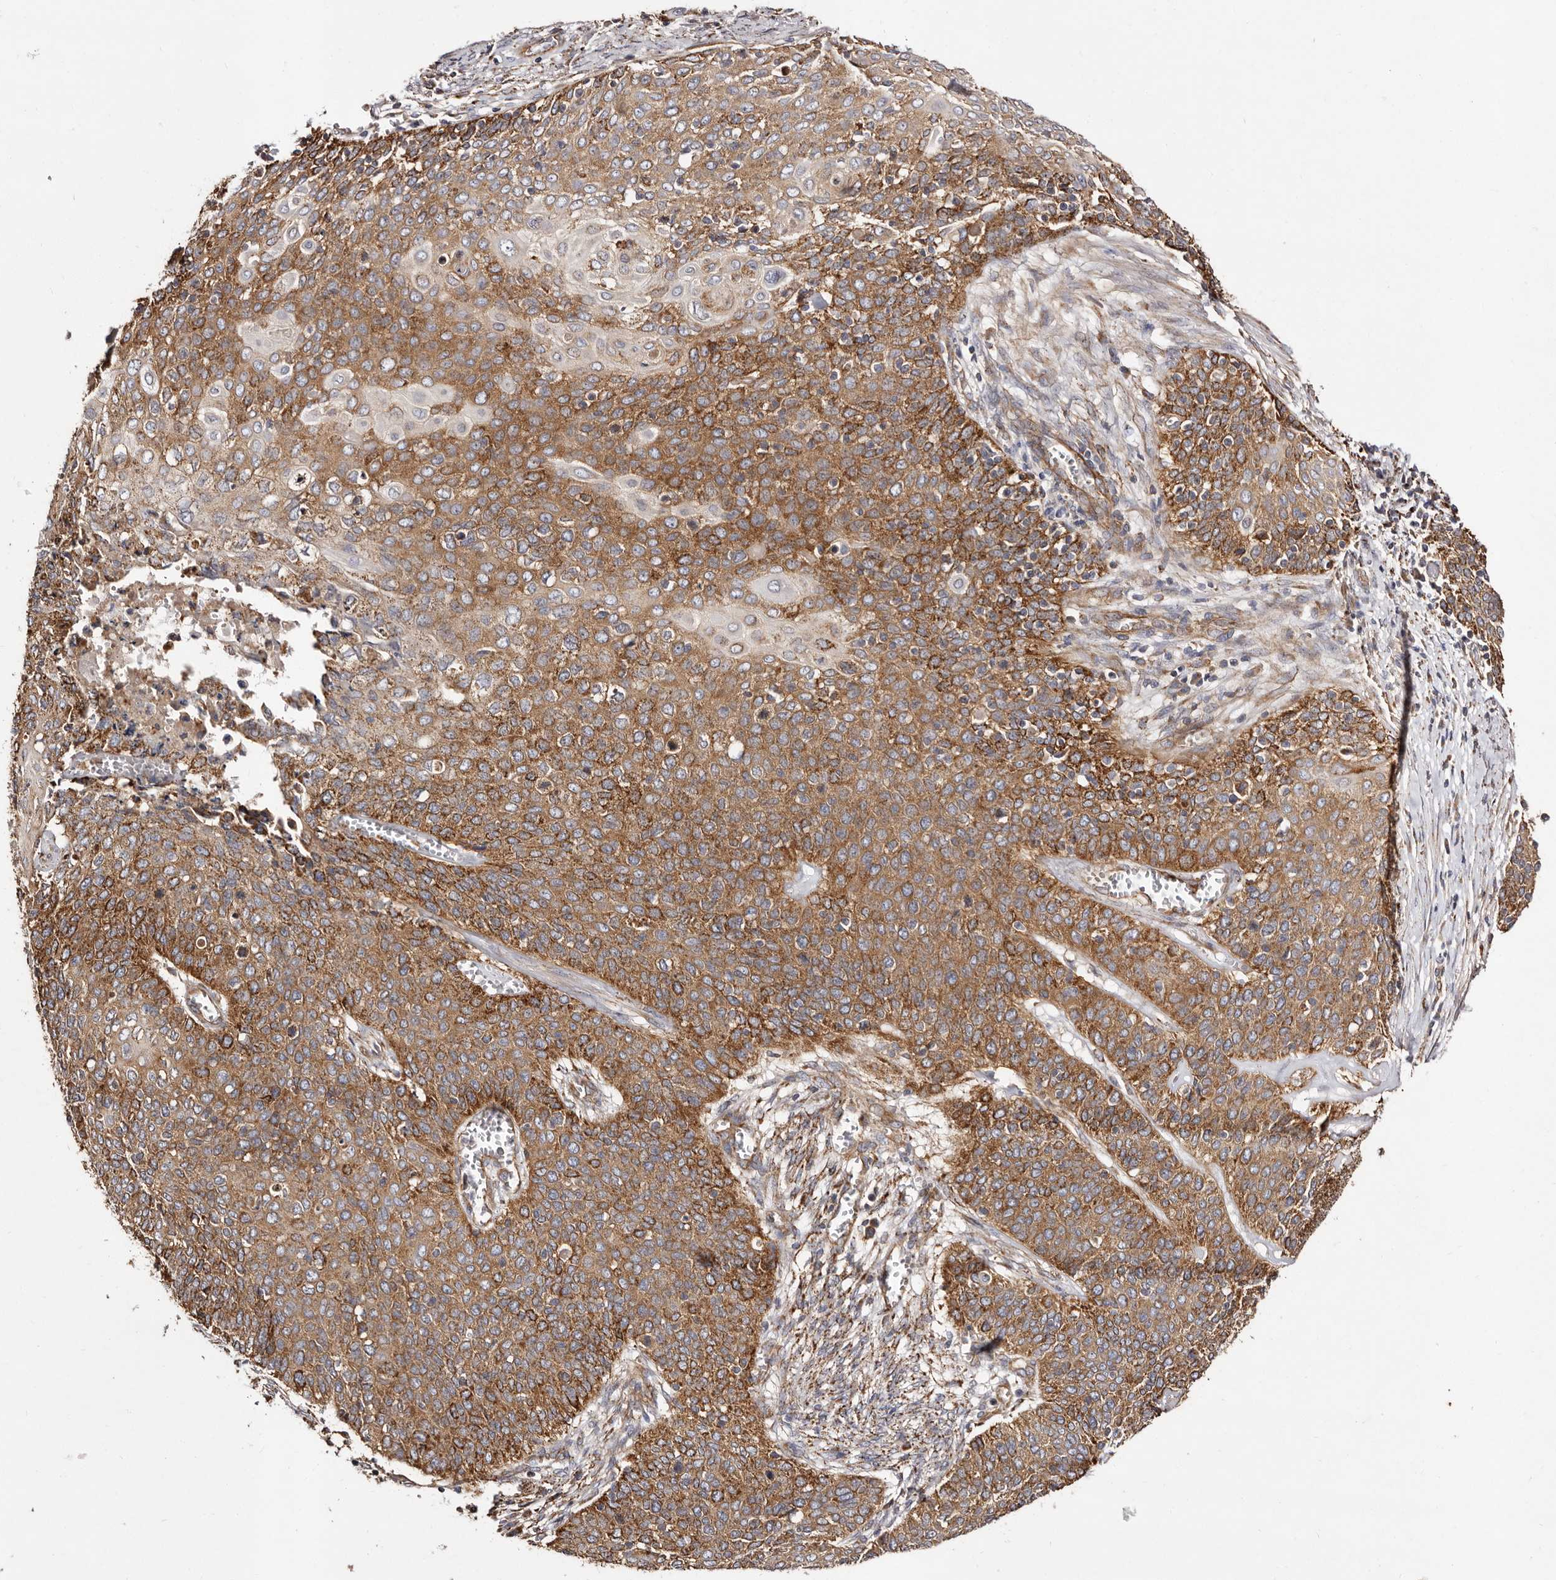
{"staining": {"intensity": "moderate", "quantity": ">75%", "location": "cytoplasmic/membranous"}, "tissue": "cervical cancer", "cell_type": "Tumor cells", "image_type": "cancer", "snomed": [{"axis": "morphology", "description": "Squamous cell carcinoma, NOS"}, {"axis": "topography", "description": "Cervix"}], "caption": "High-magnification brightfield microscopy of cervical cancer (squamous cell carcinoma) stained with DAB (3,3'-diaminobenzidine) (brown) and counterstained with hematoxylin (blue). tumor cells exhibit moderate cytoplasmic/membranous expression is appreciated in about>75% of cells. The staining was performed using DAB (3,3'-diaminobenzidine) to visualize the protein expression in brown, while the nuclei were stained in blue with hematoxylin (Magnification: 20x).", "gene": "LUZP1", "patient": {"sex": "female", "age": 39}}